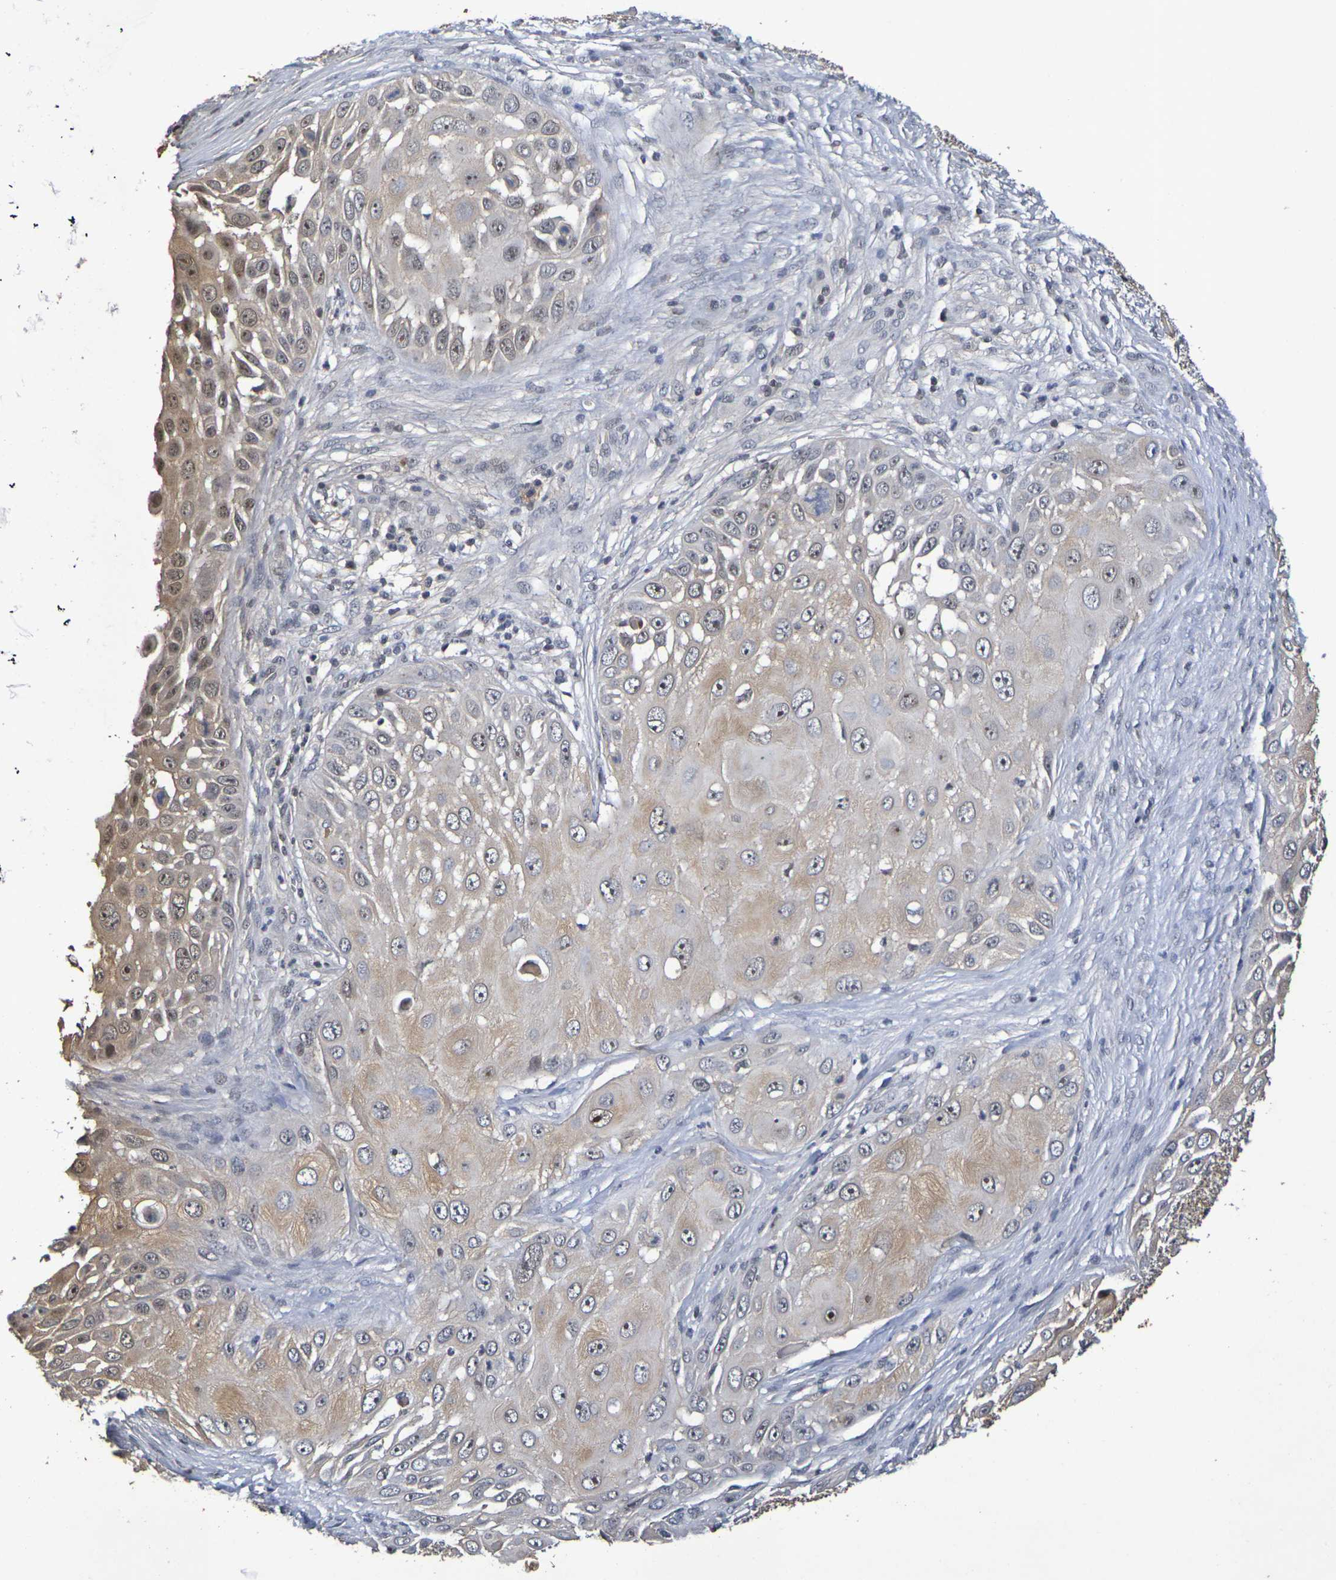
{"staining": {"intensity": "moderate", "quantity": ">75%", "location": "cytoplasmic/membranous,nuclear"}, "tissue": "skin cancer", "cell_type": "Tumor cells", "image_type": "cancer", "snomed": [{"axis": "morphology", "description": "Squamous cell carcinoma, NOS"}, {"axis": "topography", "description": "Skin"}], "caption": "IHC photomicrograph of neoplastic tissue: human squamous cell carcinoma (skin) stained using IHC shows medium levels of moderate protein expression localized specifically in the cytoplasmic/membranous and nuclear of tumor cells, appearing as a cytoplasmic/membranous and nuclear brown color.", "gene": "TERF2", "patient": {"sex": "female", "age": 44}}